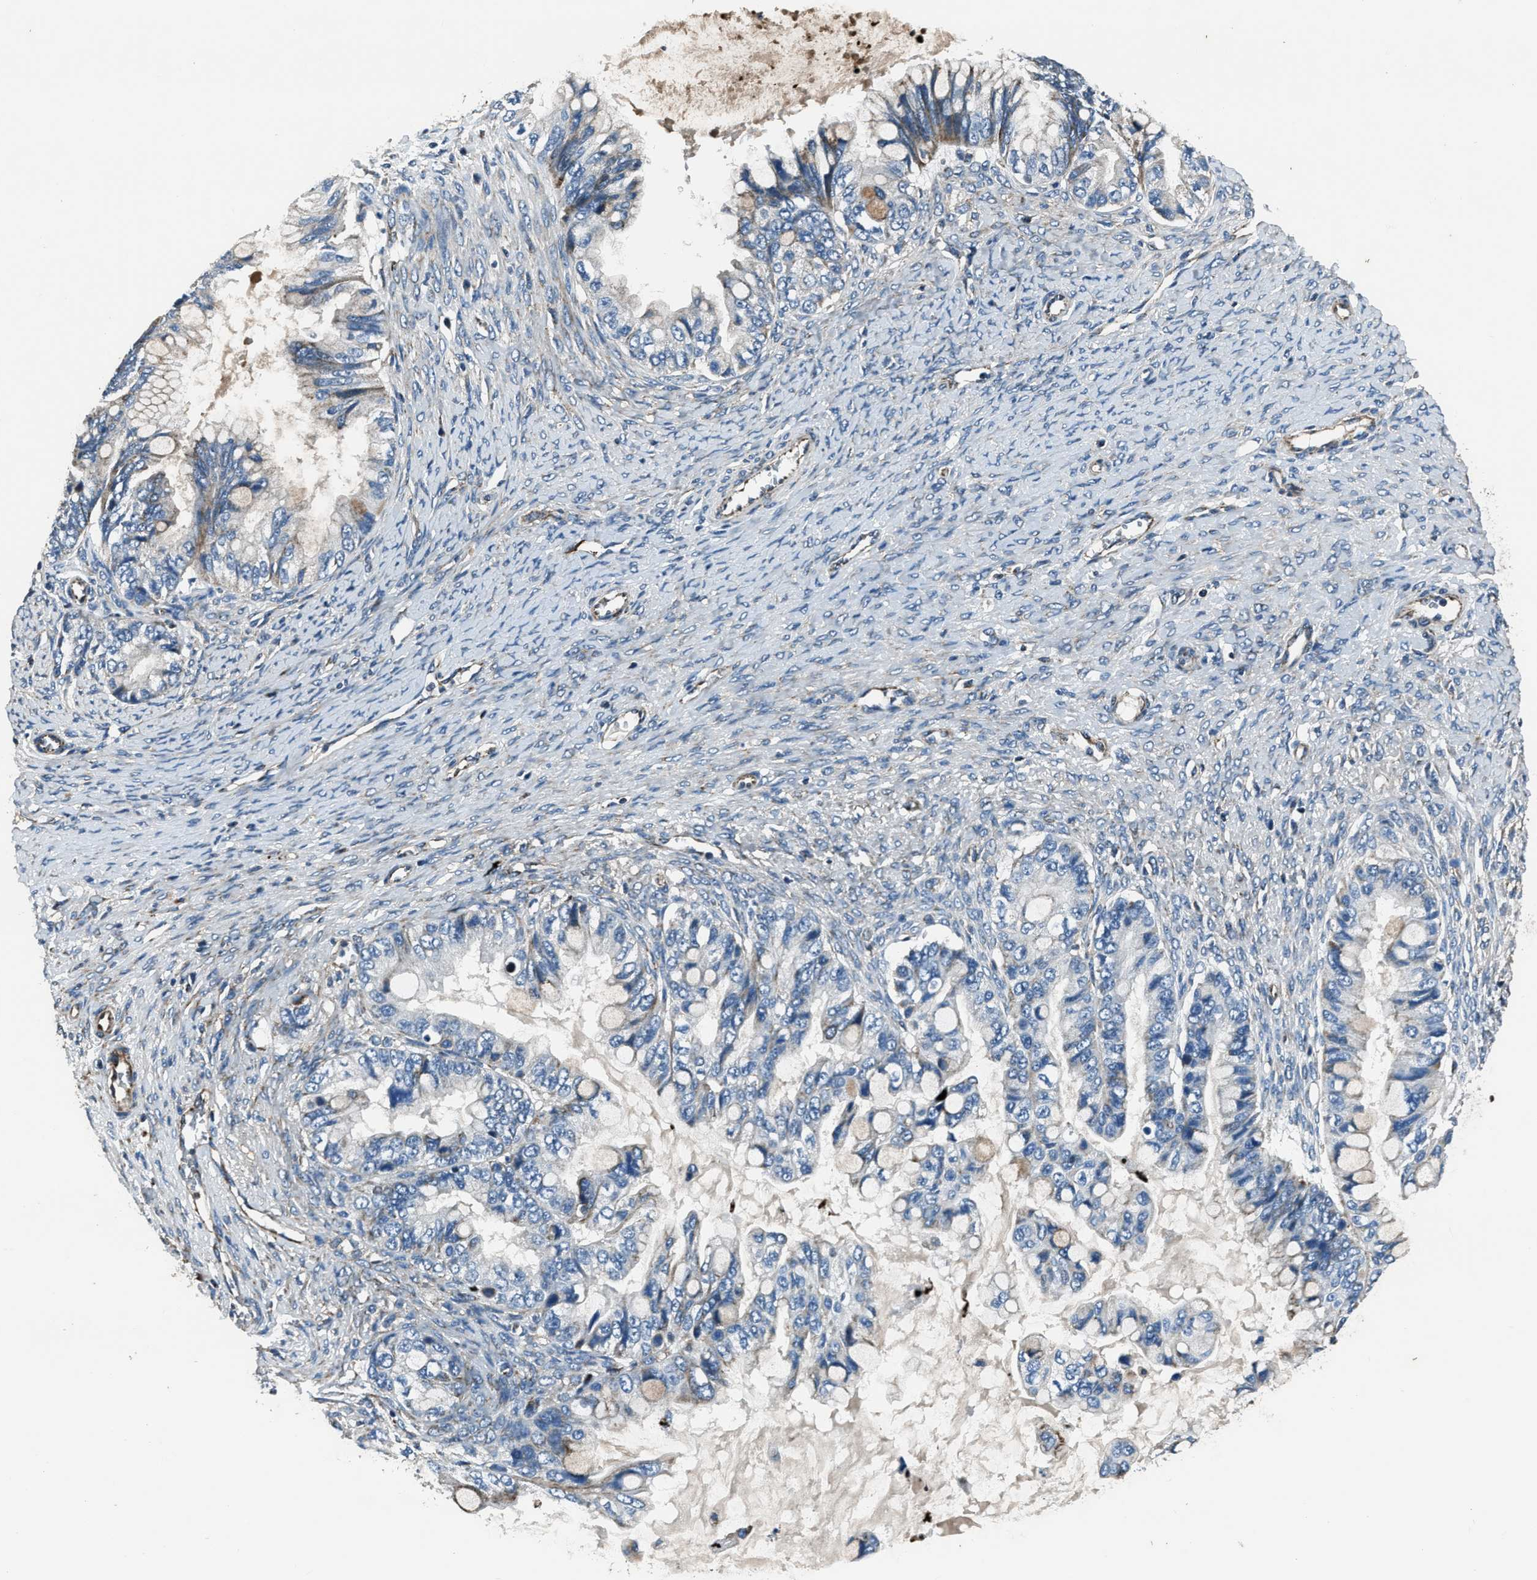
{"staining": {"intensity": "weak", "quantity": "<25%", "location": "cytoplasmic/membranous"}, "tissue": "ovarian cancer", "cell_type": "Tumor cells", "image_type": "cancer", "snomed": [{"axis": "morphology", "description": "Cystadenocarcinoma, mucinous, NOS"}, {"axis": "topography", "description": "Ovary"}], "caption": "Ovarian mucinous cystadenocarcinoma was stained to show a protein in brown. There is no significant positivity in tumor cells.", "gene": "OGDH", "patient": {"sex": "female", "age": 80}}